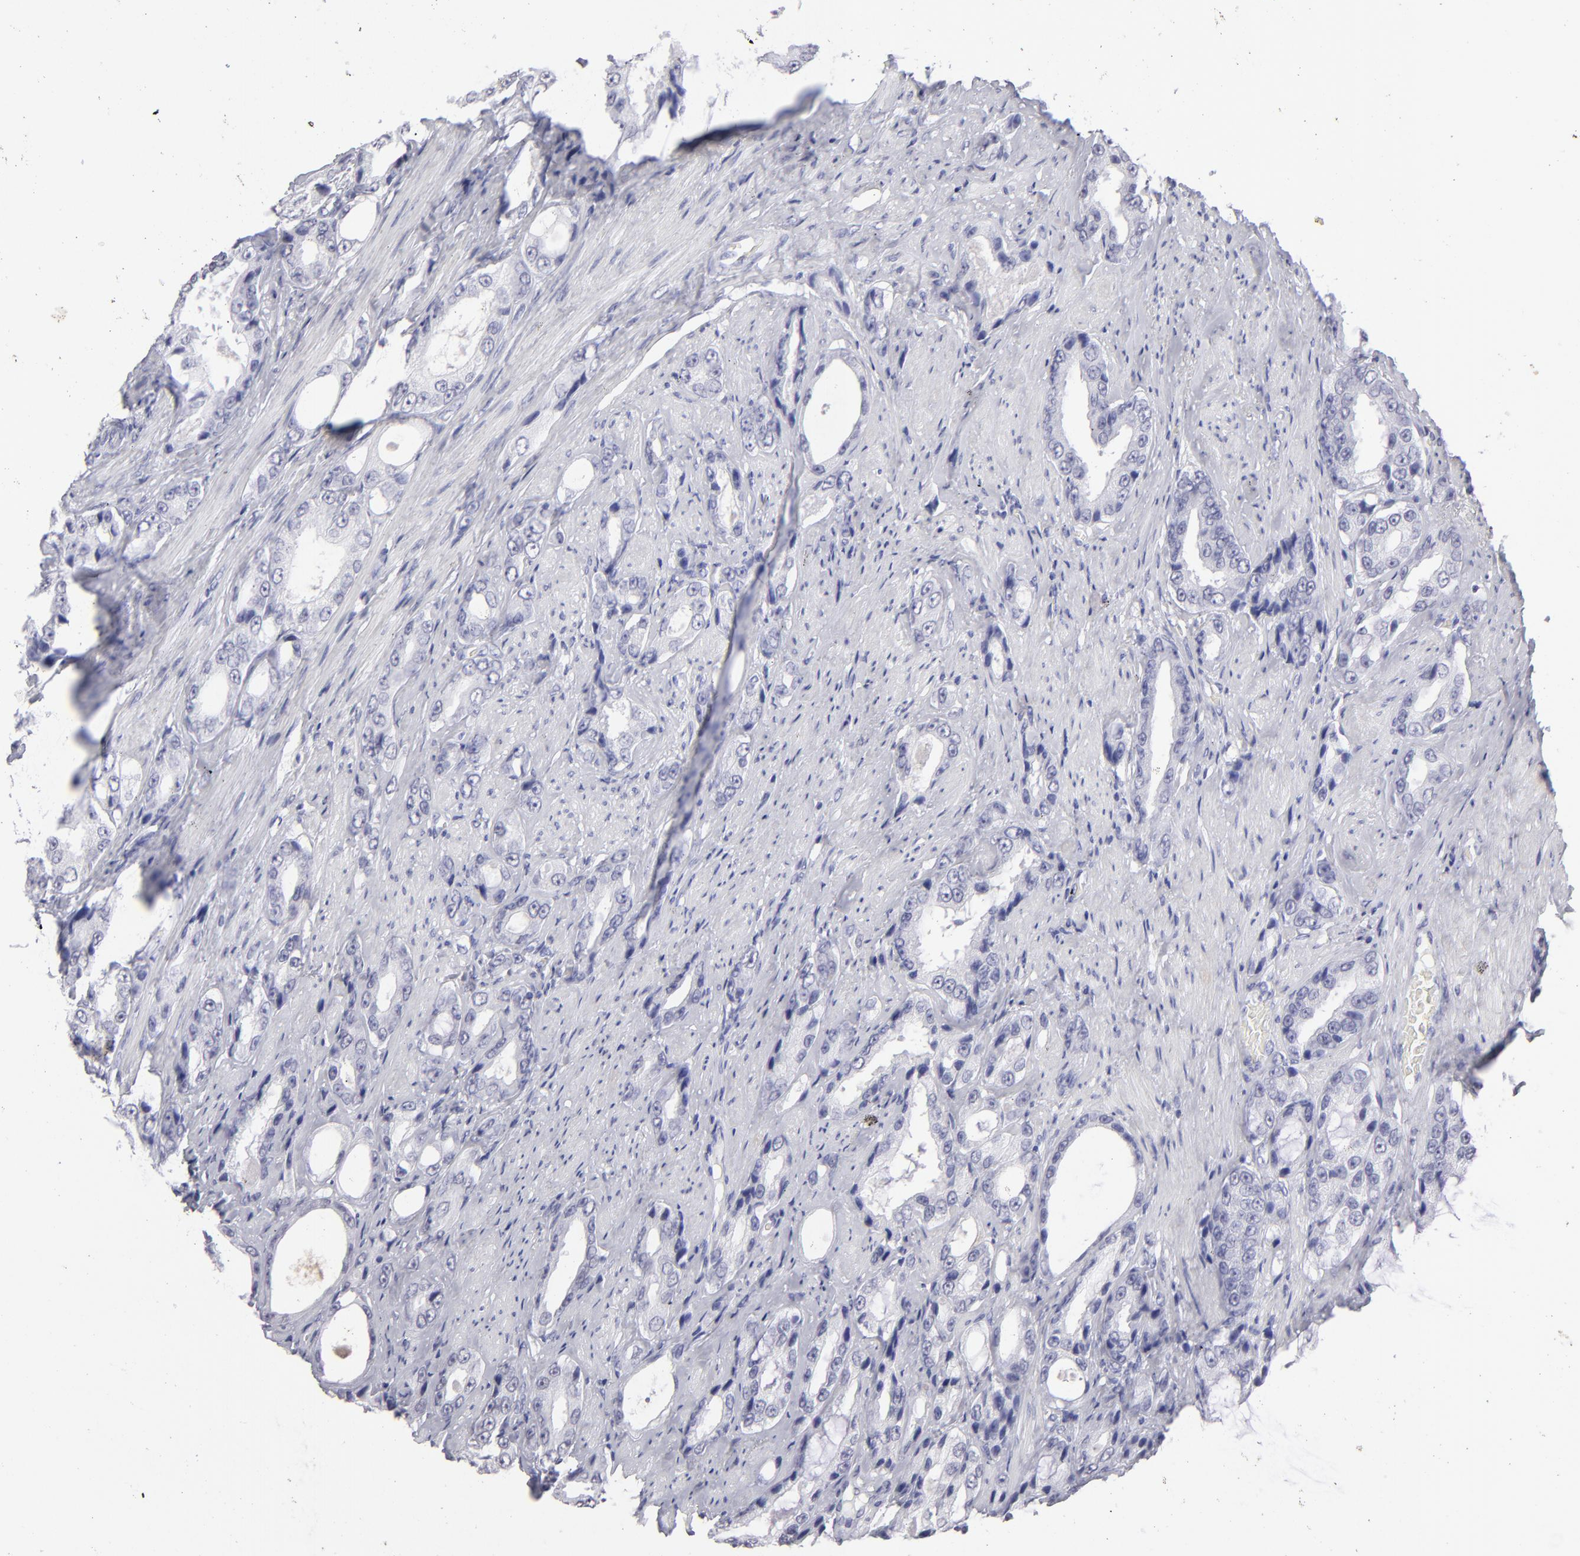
{"staining": {"intensity": "negative", "quantity": "none", "location": "none"}, "tissue": "prostate cancer", "cell_type": "Tumor cells", "image_type": "cancer", "snomed": [{"axis": "morphology", "description": "Adenocarcinoma, Medium grade"}, {"axis": "topography", "description": "Prostate"}], "caption": "Immunohistochemistry micrograph of neoplastic tissue: prostate cancer (medium-grade adenocarcinoma) stained with DAB displays no significant protein expression in tumor cells.", "gene": "ALDOB", "patient": {"sex": "male", "age": 60}}